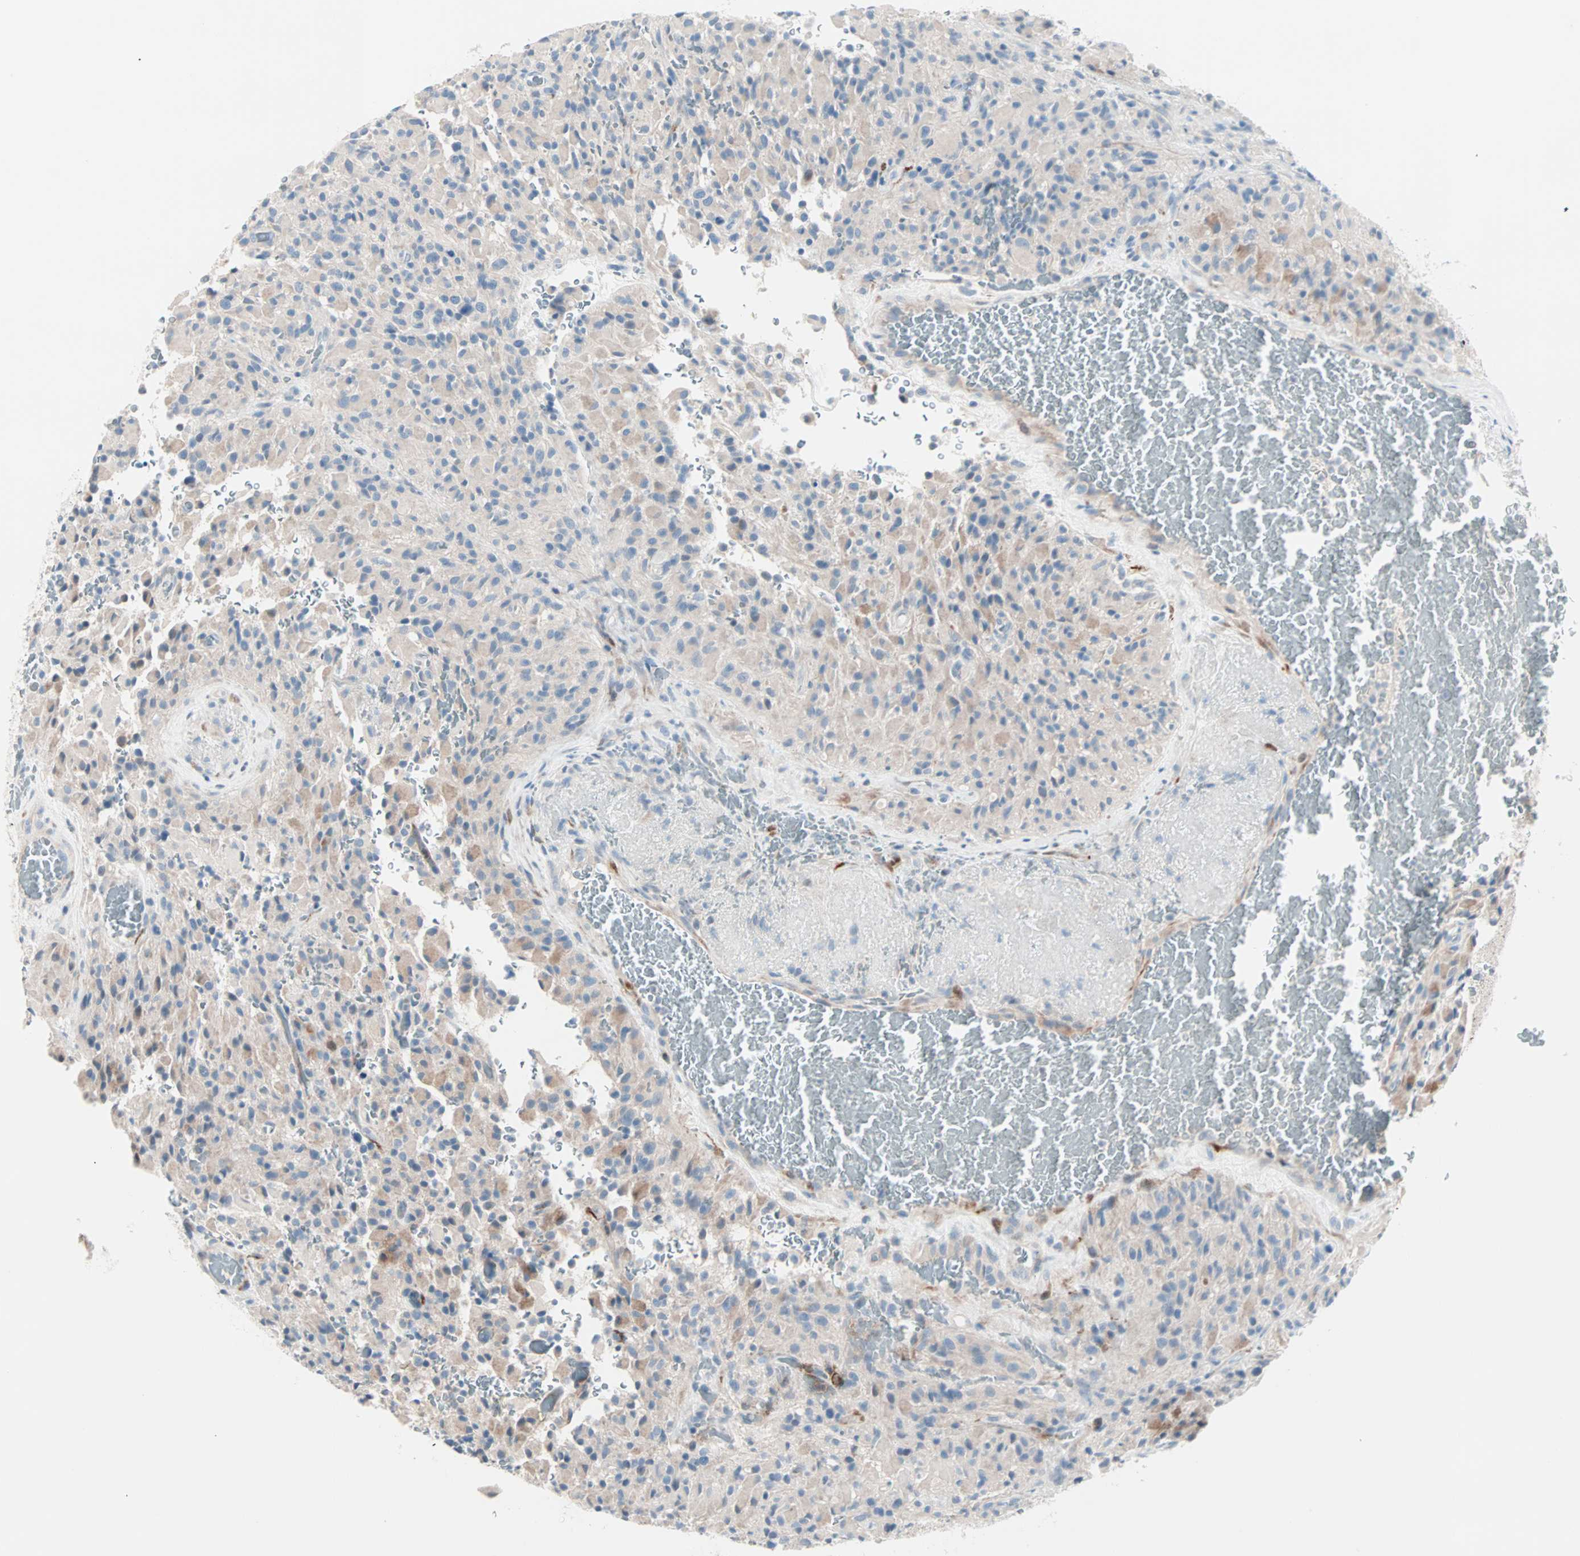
{"staining": {"intensity": "weak", "quantity": "25%-75%", "location": "cytoplasmic/membranous"}, "tissue": "glioma", "cell_type": "Tumor cells", "image_type": "cancer", "snomed": [{"axis": "morphology", "description": "Glioma, malignant, High grade"}, {"axis": "topography", "description": "Brain"}], "caption": "There is low levels of weak cytoplasmic/membranous positivity in tumor cells of glioma, as demonstrated by immunohistochemical staining (brown color).", "gene": "NEFH", "patient": {"sex": "male", "age": 71}}